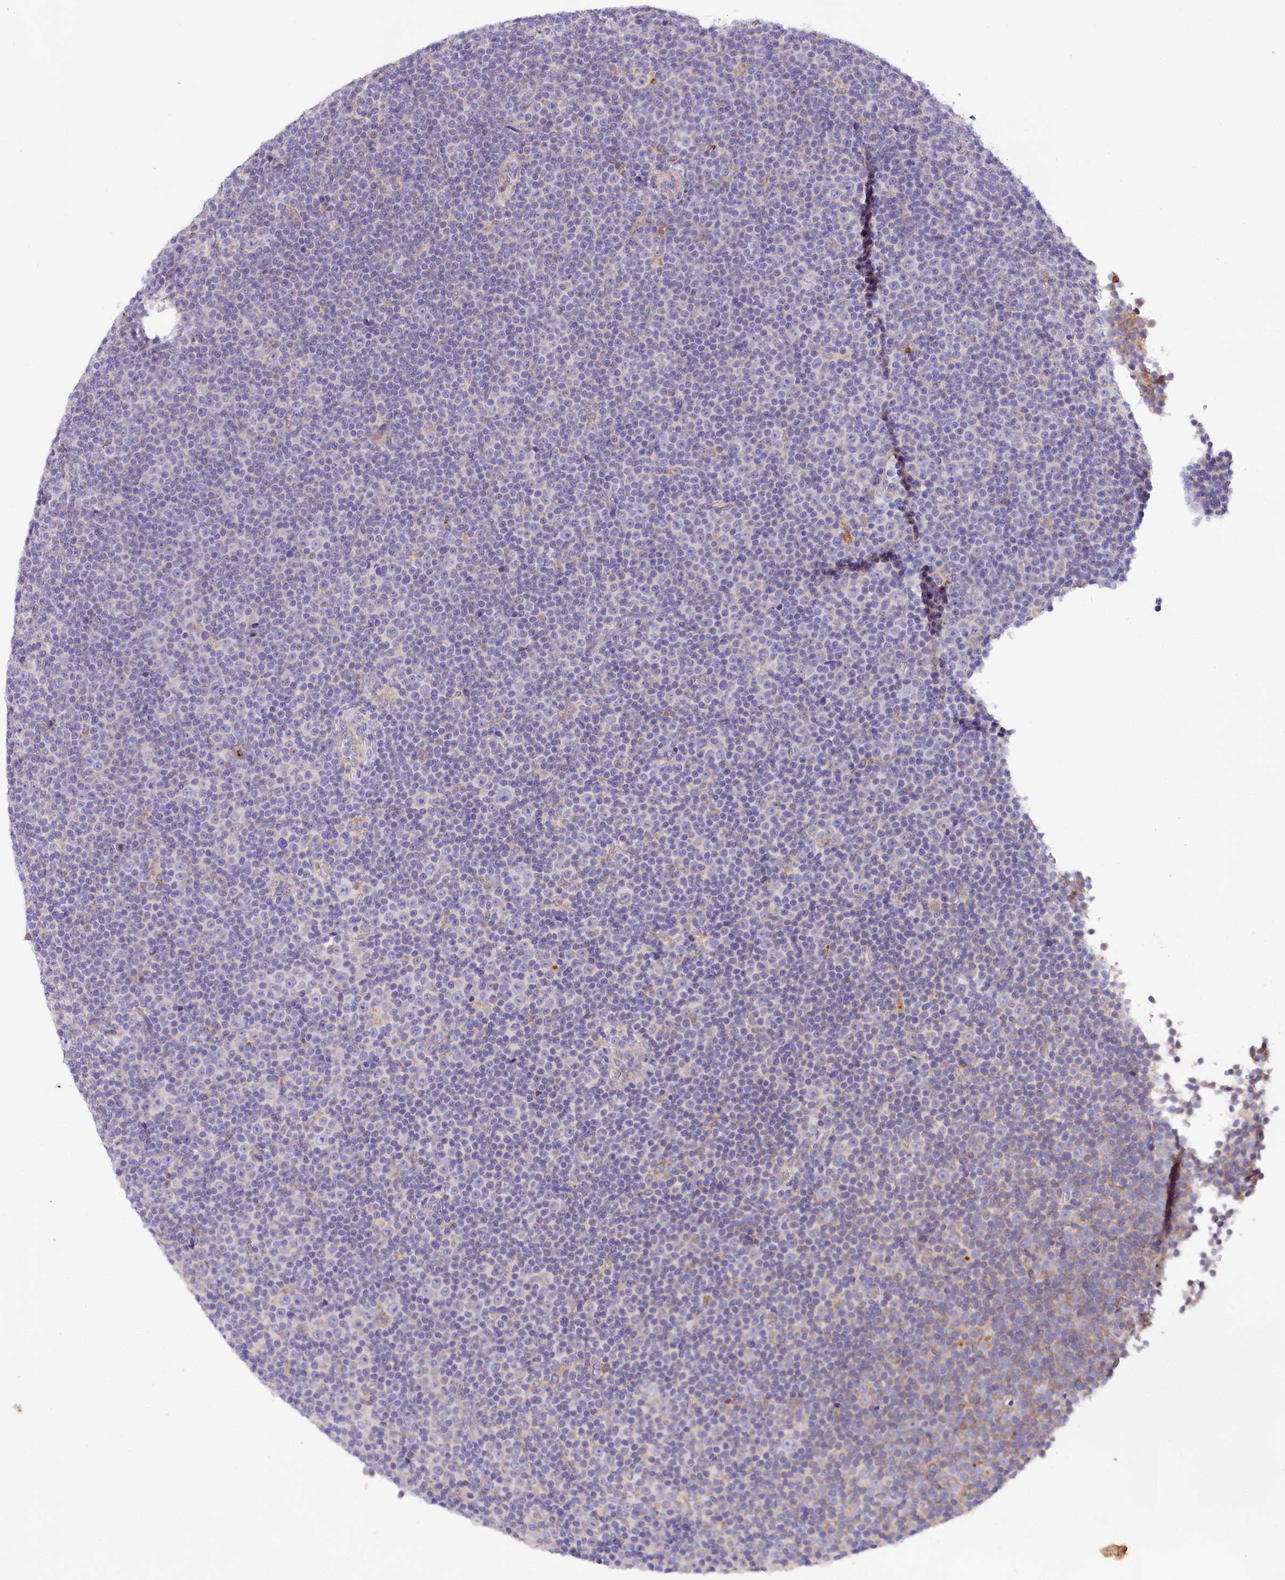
{"staining": {"intensity": "negative", "quantity": "none", "location": "none"}, "tissue": "lymphoma", "cell_type": "Tumor cells", "image_type": "cancer", "snomed": [{"axis": "morphology", "description": "Malignant lymphoma, non-Hodgkin's type, Low grade"}, {"axis": "topography", "description": "Lymph node"}], "caption": "This is an immunohistochemistry (IHC) photomicrograph of human lymphoma. There is no positivity in tumor cells.", "gene": "SACM1L", "patient": {"sex": "female", "age": 67}}